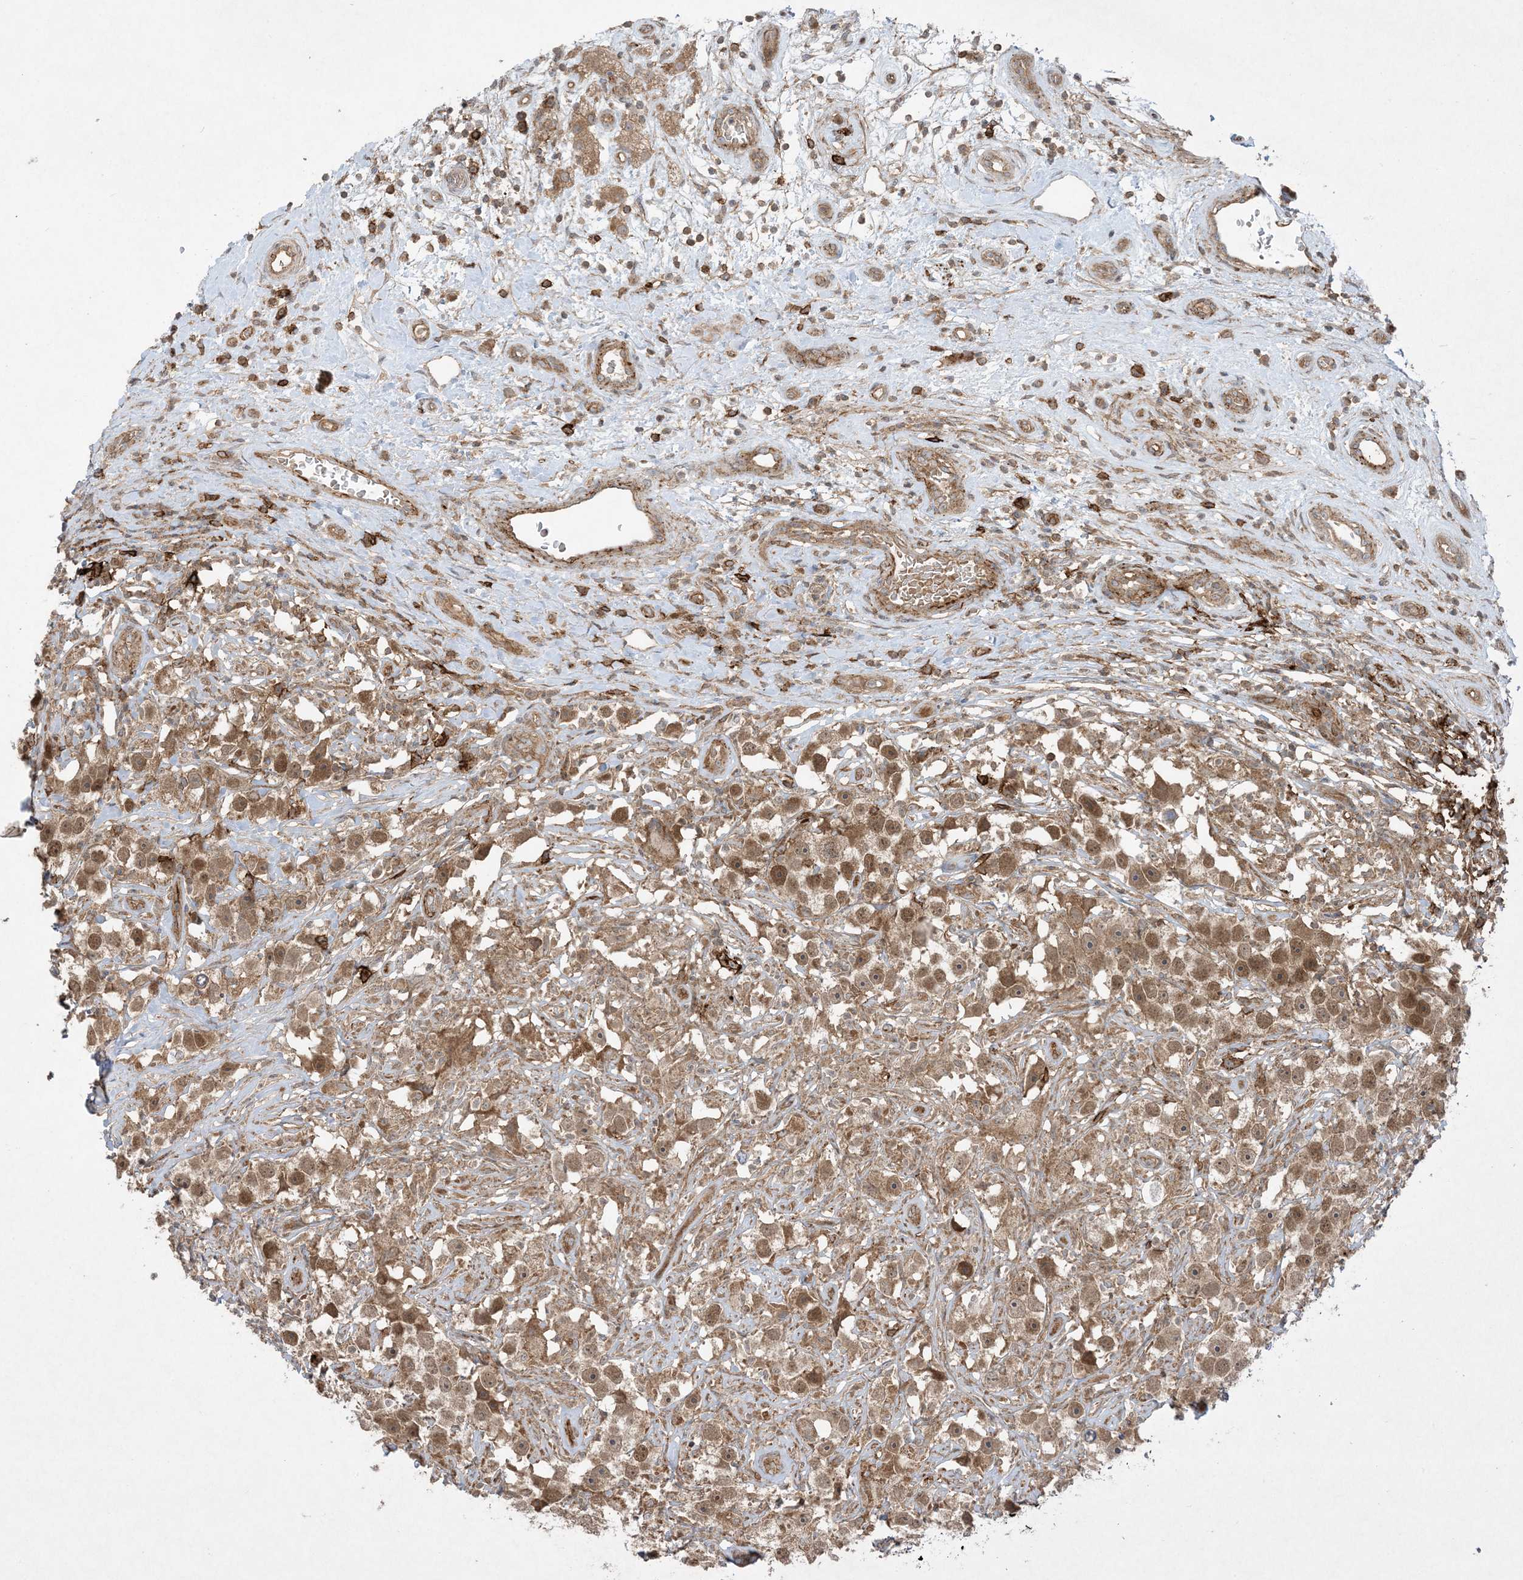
{"staining": {"intensity": "moderate", "quantity": ">75%", "location": "cytoplasmic/membranous,nuclear"}, "tissue": "testis cancer", "cell_type": "Tumor cells", "image_type": "cancer", "snomed": [{"axis": "morphology", "description": "Seminoma, NOS"}, {"axis": "topography", "description": "Testis"}], "caption": "Human testis cancer stained with a protein marker exhibits moderate staining in tumor cells.", "gene": "STAM2", "patient": {"sex": "male", "age": 49}}